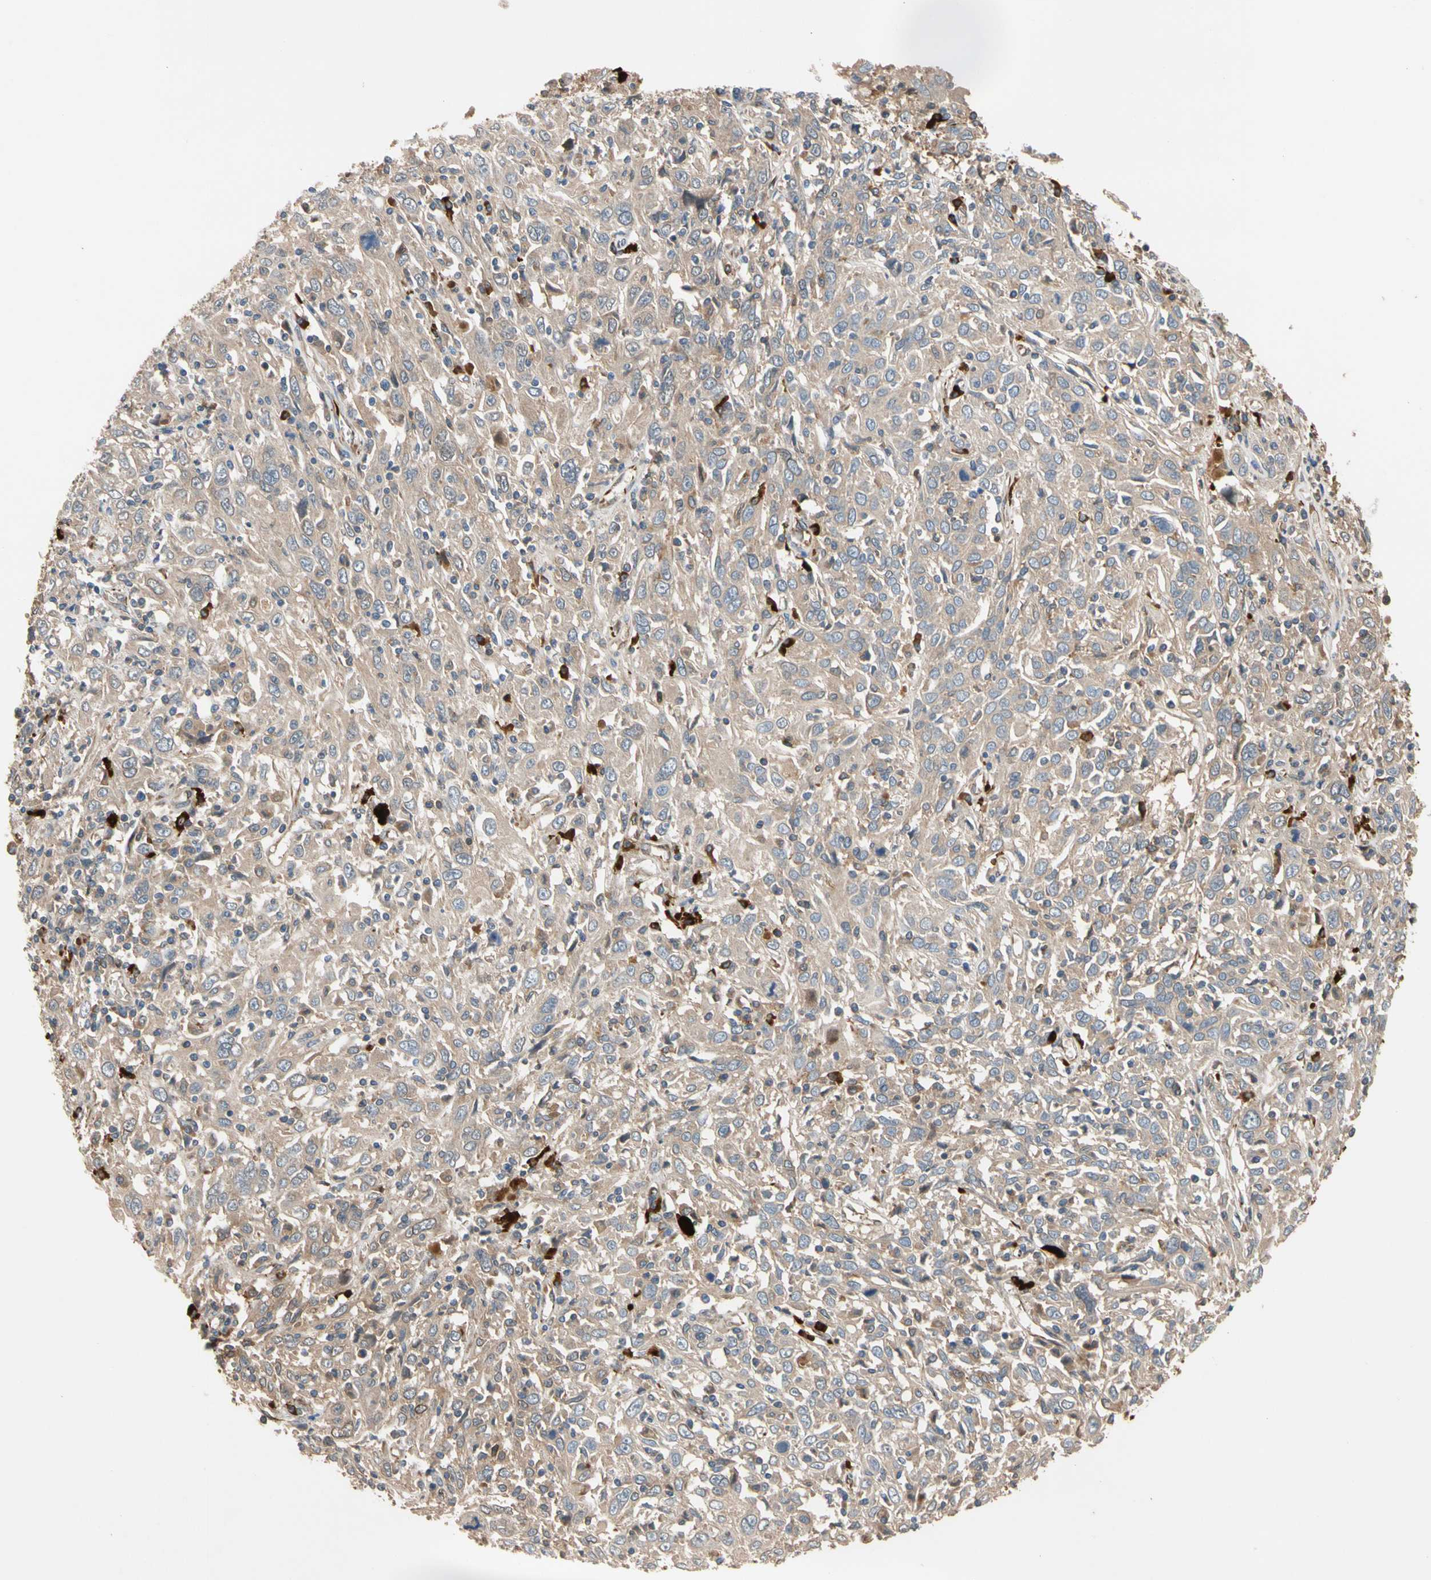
{"staining": {"intensity": "weak", "quantity": ">75%", "location": "cytoplasmic/membranous"}, "tissue": "cervical cancer", "cell_type": "Tumor cells", "image_type": "cancer", "snomed": [{"axis": "morphology", "description": "Squamous cell carcinoma, NOS"}, {"axis": "topography", "description": "Cervix"}], "caption": "Immunohistochemical staining of cervical cancer exhibits low levels of weak cytoplasmic/membranous protein positivity in about >75% of tumor cells.", "gene": "FGD6", "patient": {"sex": "female", "age": 46}}